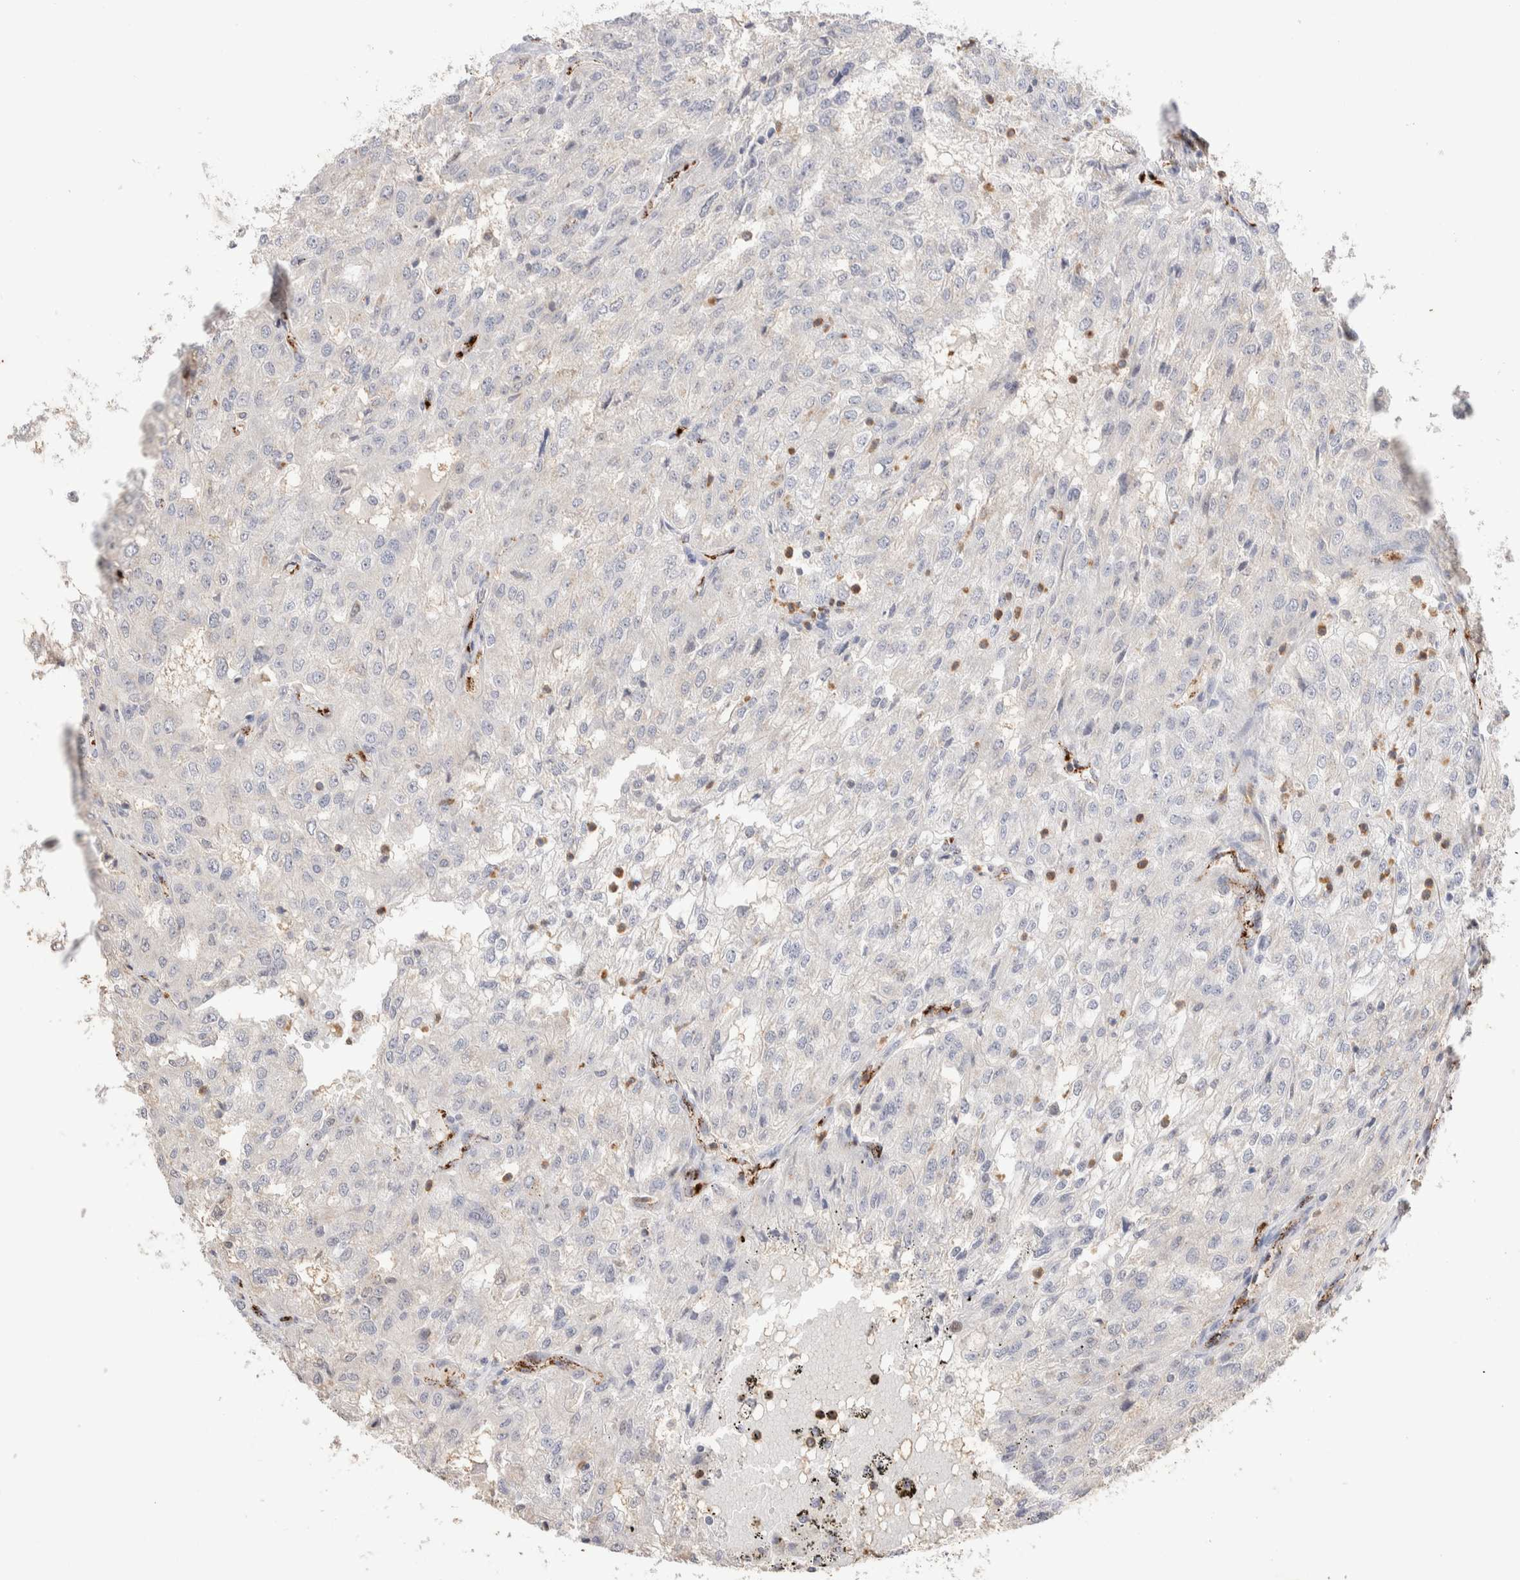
{"staining": {"intensity": "negative", "quantity": "none", "location": "none"}, "tissue": "renal cancer", "cell_type": "Tumor cells", "image_type": "cancer", "snomed": [{"axis": "morphology", "description": "Adenocarcinoma, NOS"}, {"axis": "topography", "description": "Kidney"}], "caption": "The histopathology image exhibits no significant positivity in tumor cells of renal cancer (adenocarcinoma).", "gene": "NSMAF", "patient": {"sex": "female", "age": 54}}